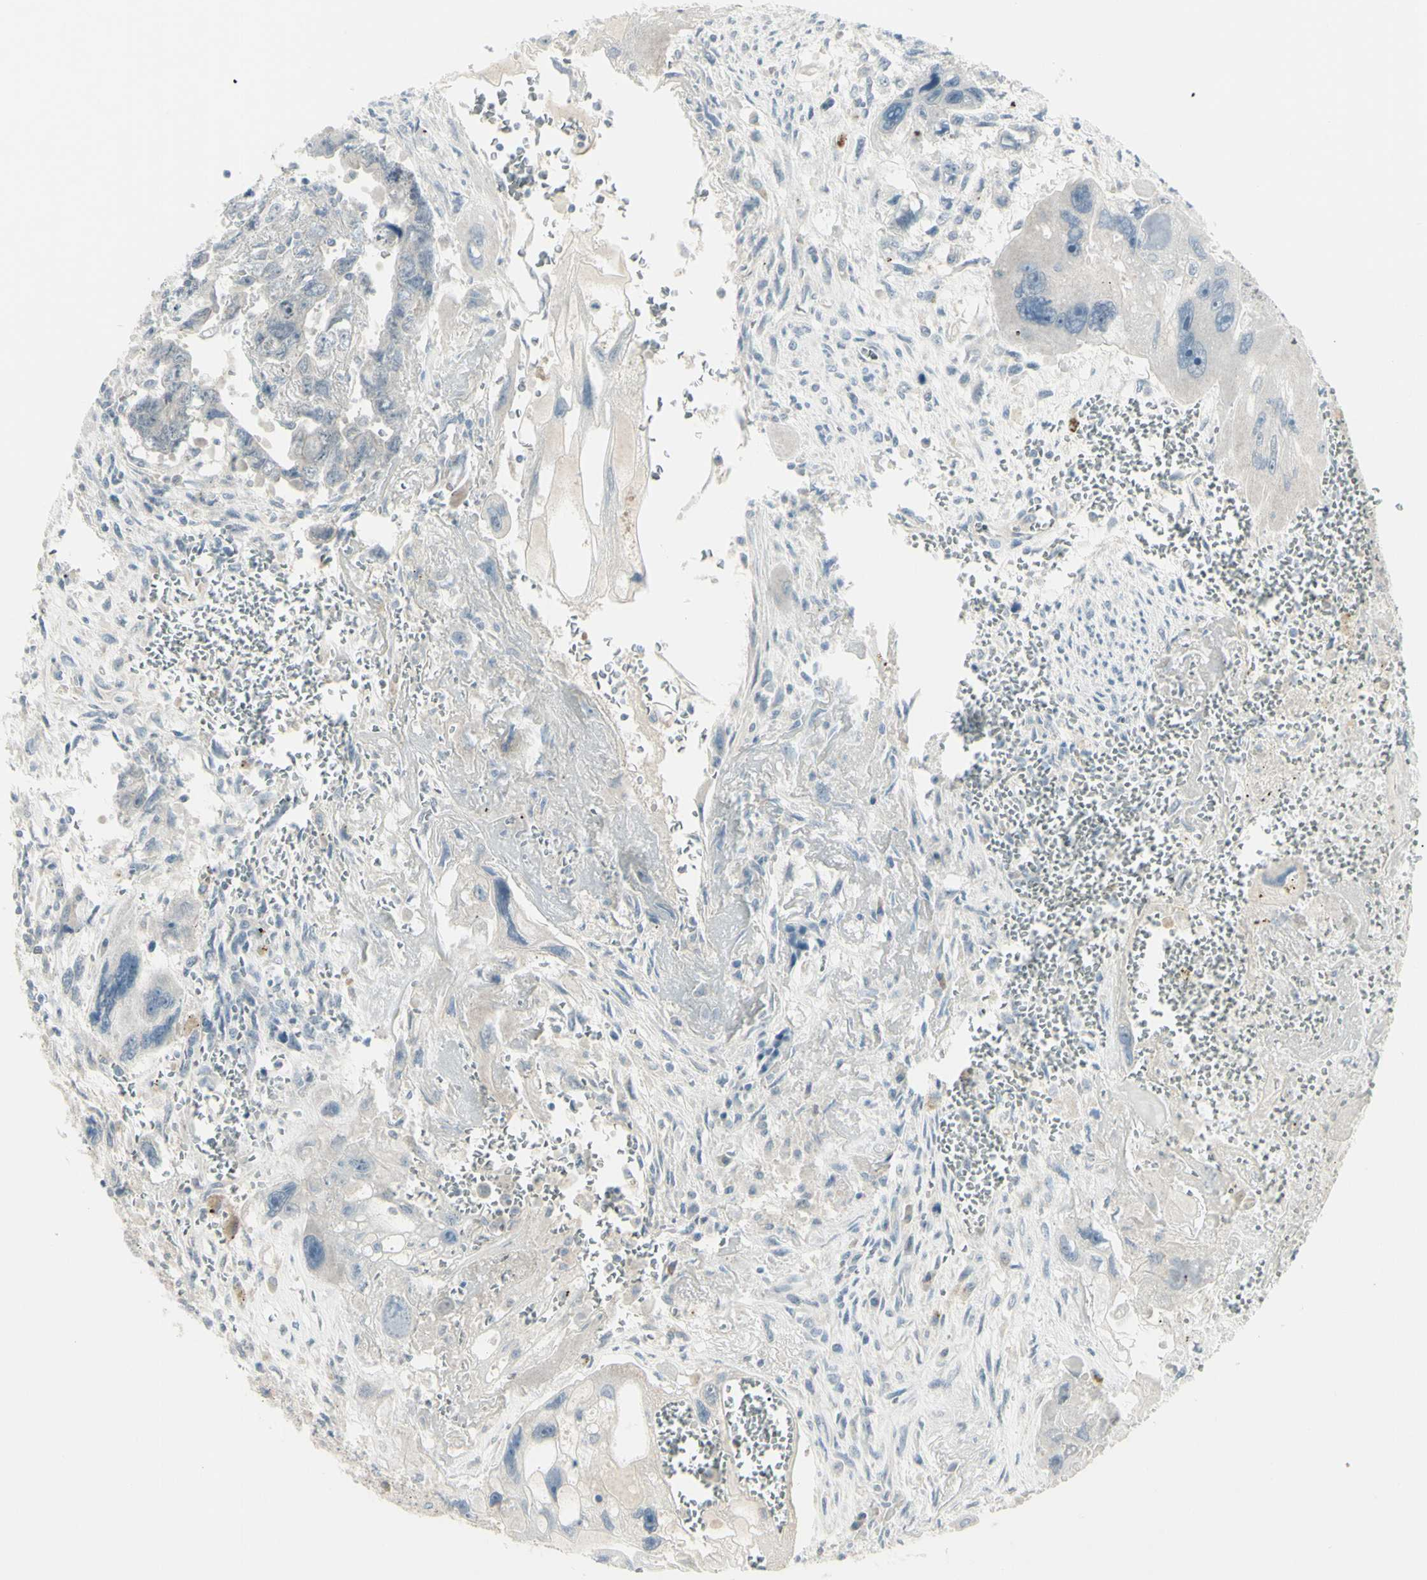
{"staining": {"intensity": "negative", "quantity": "none", "location": "none"}, "tissue": "testis cancer", "cell_type": "Tumor cells", "image_type": "cancer", "snomed": [{"axis": "morphology", "description": "Carcinoma, Embryonal, NOS"}, {"axis": "topography", "description": "Testis"}], "caption": "A high-resolution image shows immunohistochemistry (IHC) staining of testis cancer, which demonstrates no significant staining in tumor cells. (DAB (3,3'-diaminobenzidine) immunohistochemistry (IHC) with hematoxylin counter stain).", "gene": "SH3GL2", "patient": {"sex": "male", "age": 28}}